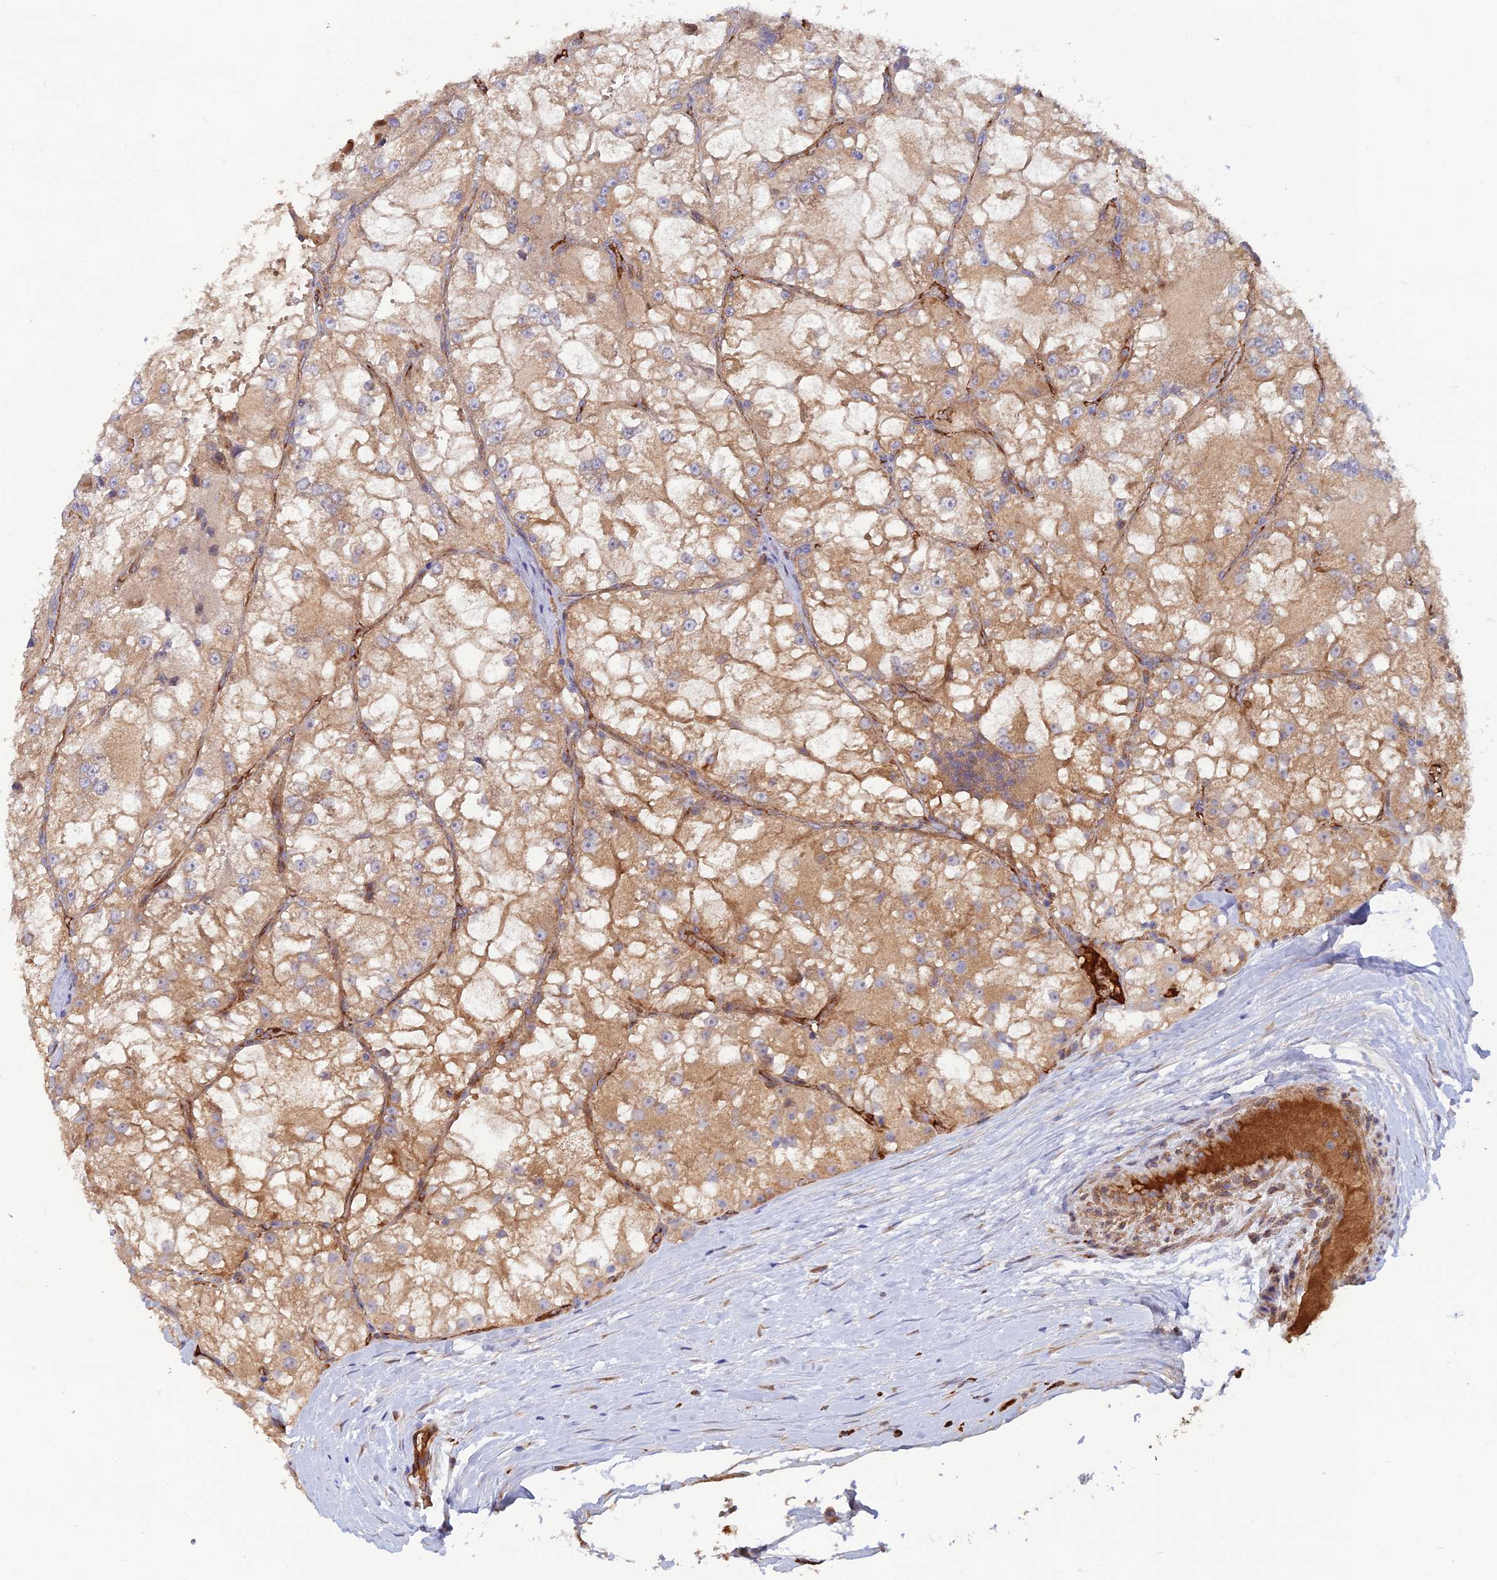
{"staining": {"intensity": "moderate", "quantity": ">75%", "location": "cytoplasmic/membranous"}, "tissue": "renal cancer", "cell_type": "Tumor cells", "image_type": "cancer", "snomed": [{"axis": "morphology", "description": "Adenocarcinoma, NOS"}, {"axis": "topography", "description": "Kidney"}], "caption": "Protein analysis of renal adenocarcinoma tissue demonstrates moderate cytoplasmic/membranous positivity in approximately >75% of tumor cells.", "gene": "GMCL1", "patient": {"sex": "female", "age": 72}}